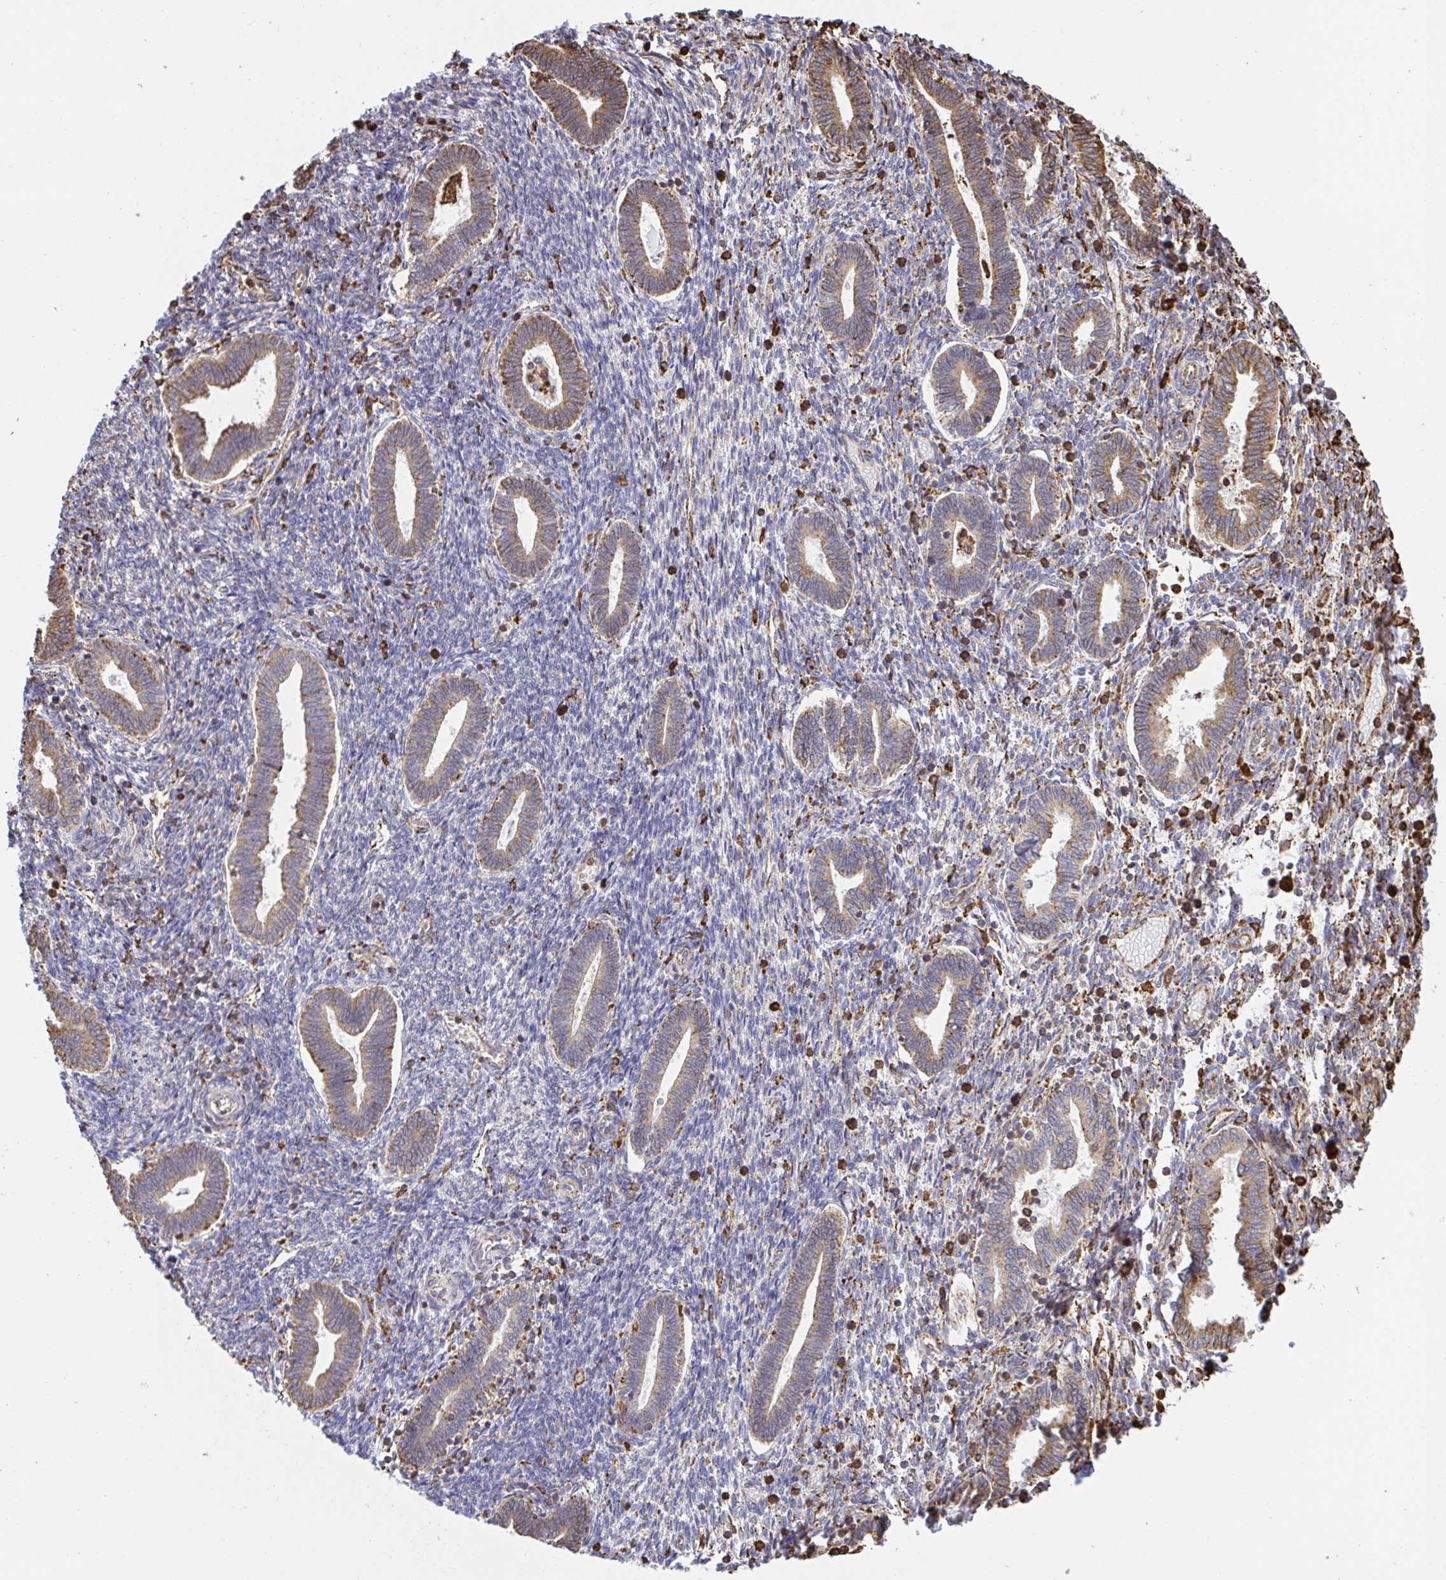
{"staining": {"intensity": "negative", "quantity": "none", "location": "none"}, "tissue": "endometrium", "cell_type": "Cells in endometrial stroma", "image_type": "normal", "snomed": [{"axis": "morphology", "description": "Normal tissue, NOS"}, {"axis": "topography", "description": "Endometrium"}], "caption": "Human endometrium stained for a protein using immunohistochemistry (IHC) demonstrates no expression in cells in endometrial stroma.", "gene": "CLGN", "patient": {"sex": "female", "age": 42}}